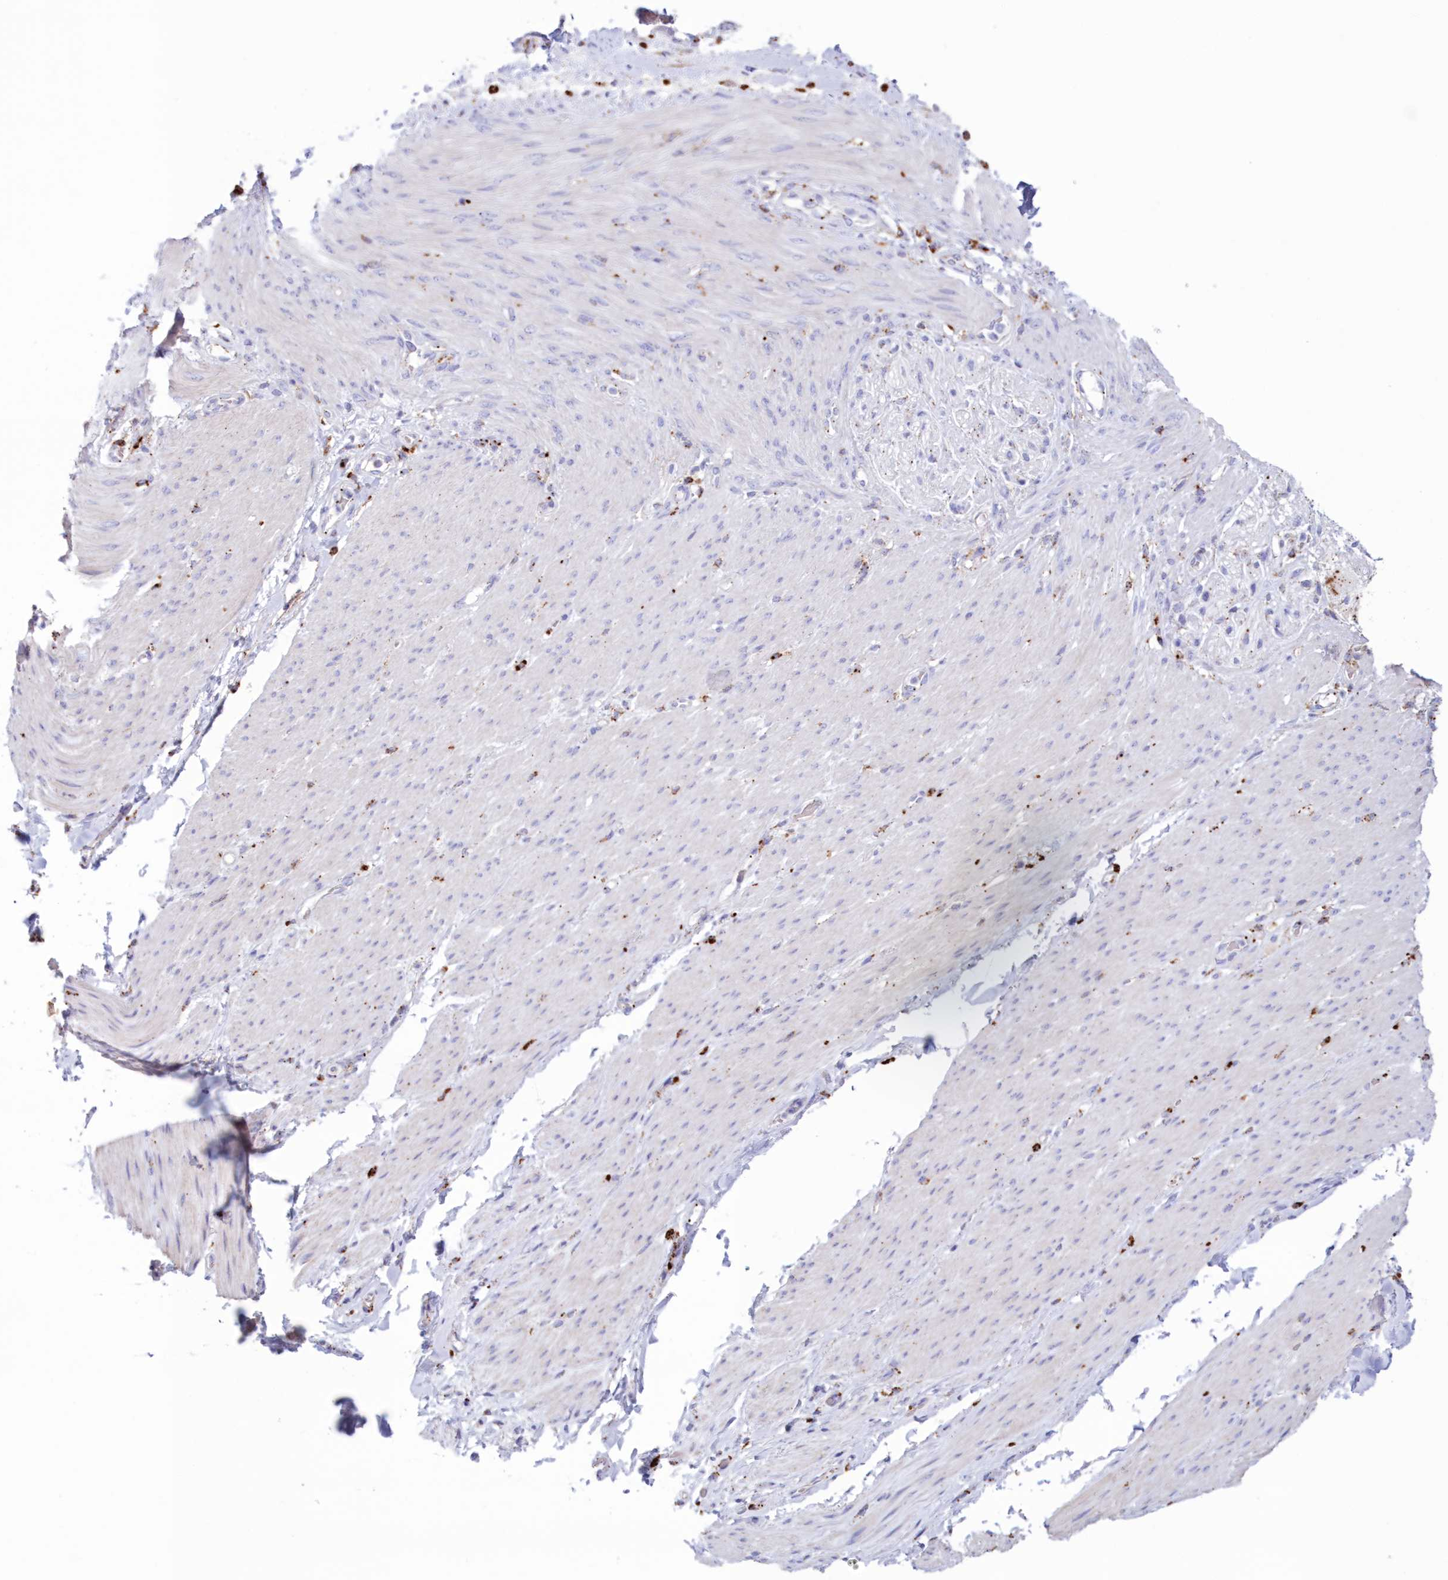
{"staining": {"intensity": "negative", "quantity": "none", "location": "none"}, "tissue": "adipose tissue", "cell_type": "Adipocytes", "image_type": "normal", "snomed": [{"axis": "morphology", "description": "Normal tissue, NOS"}, {"axis": "topography", "description": "Colon"}, {"axis": "topography", "description": "Peripheral nerve tissue"}], "caption": "Immunohistochemistry micrograph of normal human adipose tissue stained for a protein (brown), which reveals no expression in adipocytes.", "gene": "TPP1", "patient": {"sex": "female", "age": 61}}